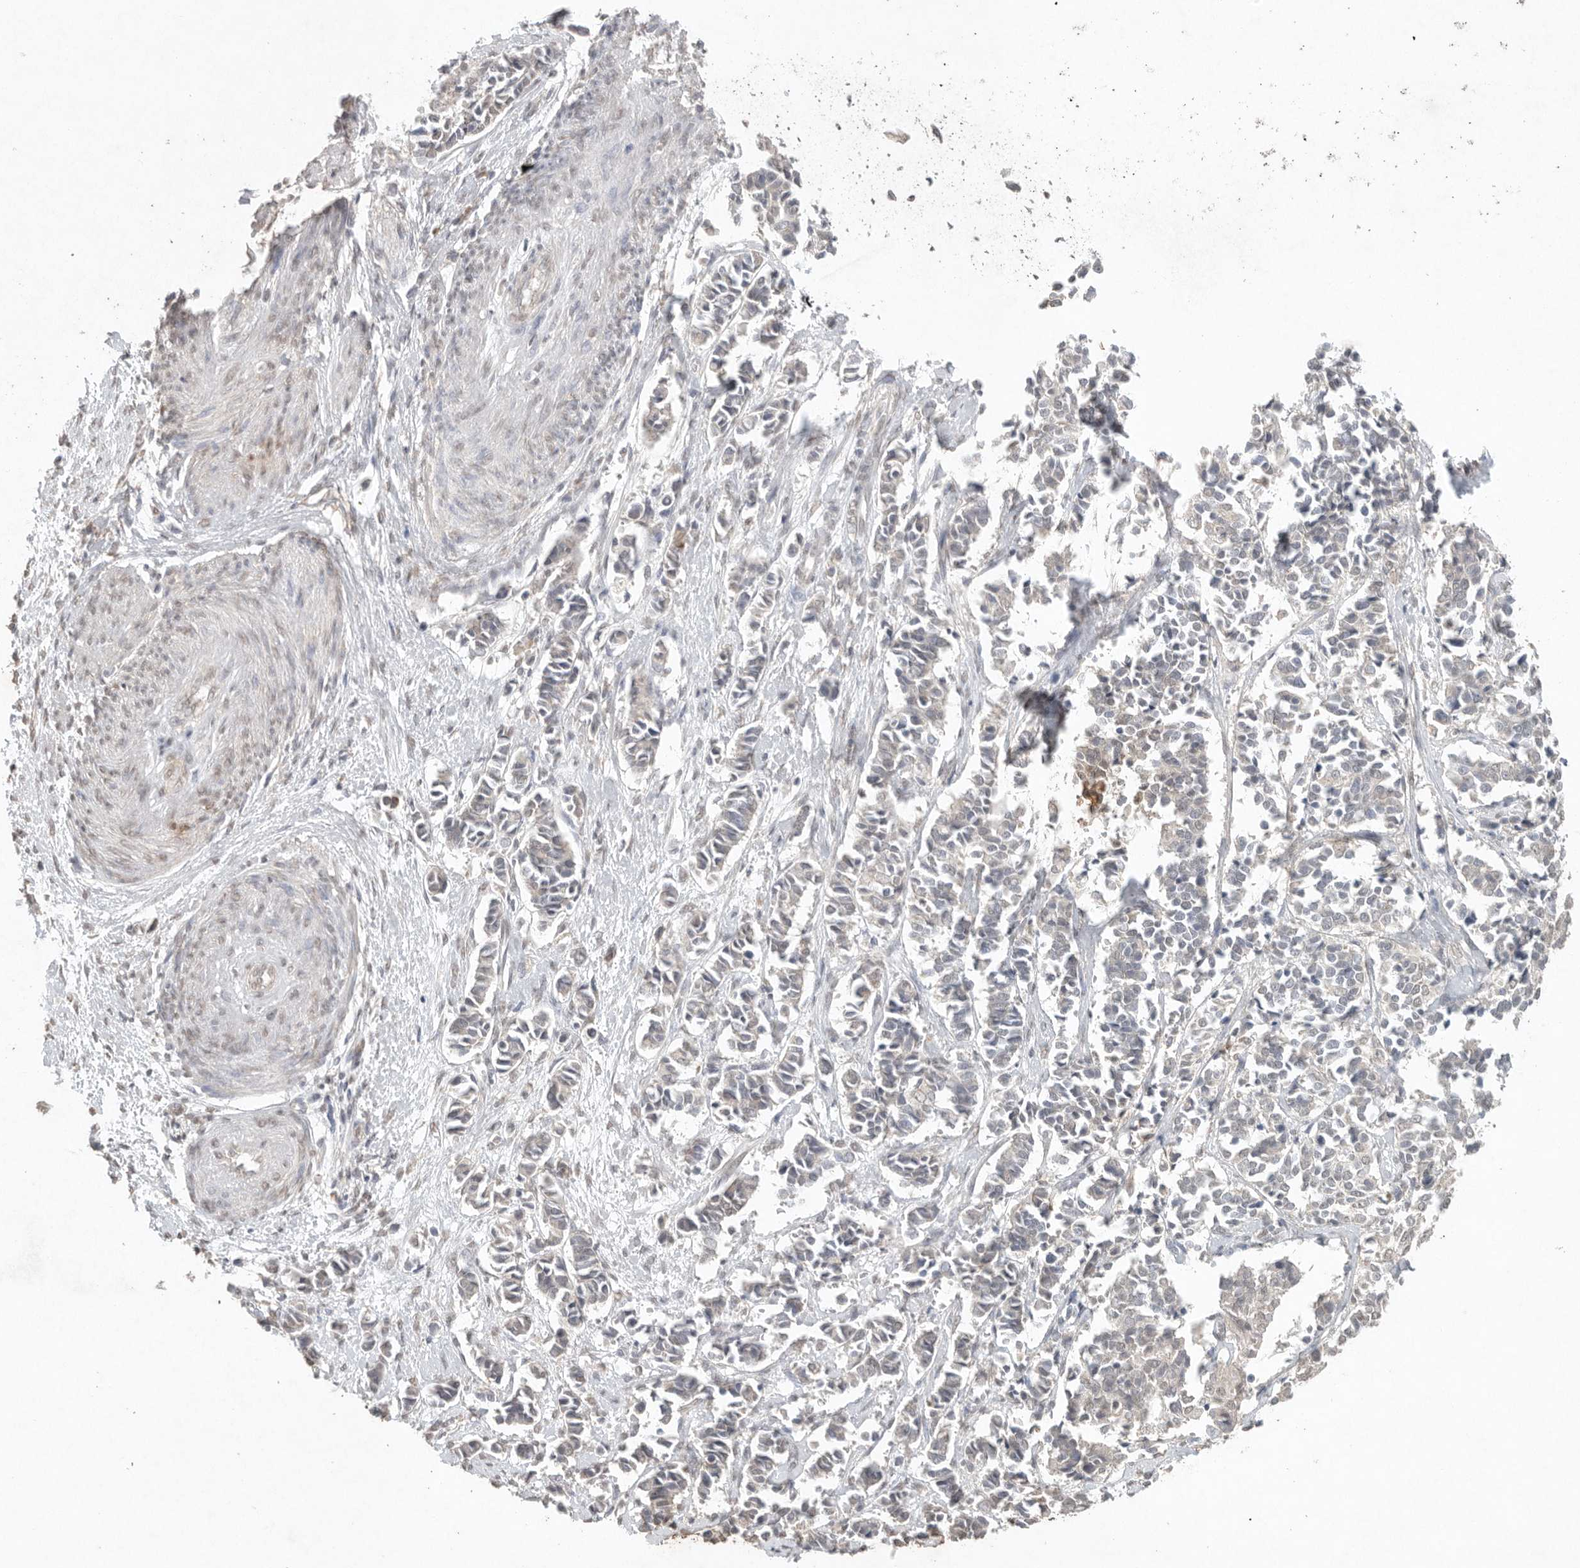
{"staining": {"intensity": "negative", "quantity": "none", "location": "none"}, "tissue": "cervical cancer", "cell_type": "Tumor cells", "image_type": "cancer", "snomed": [{"axis": "morphology", "description": "Normal tissue, NOS"}, {"axis": "morphology", "description": "Squamous cell carcinoma, NOS"}, {"axis": "topography", "description": "Cervix"}], "caption": "Protein analysis of cervical cancer (squamous cell carcinoma) displays no significant staining in tumor cells.", "gene": "KLK5", "patient": {"sex": "female", "age": 35}}